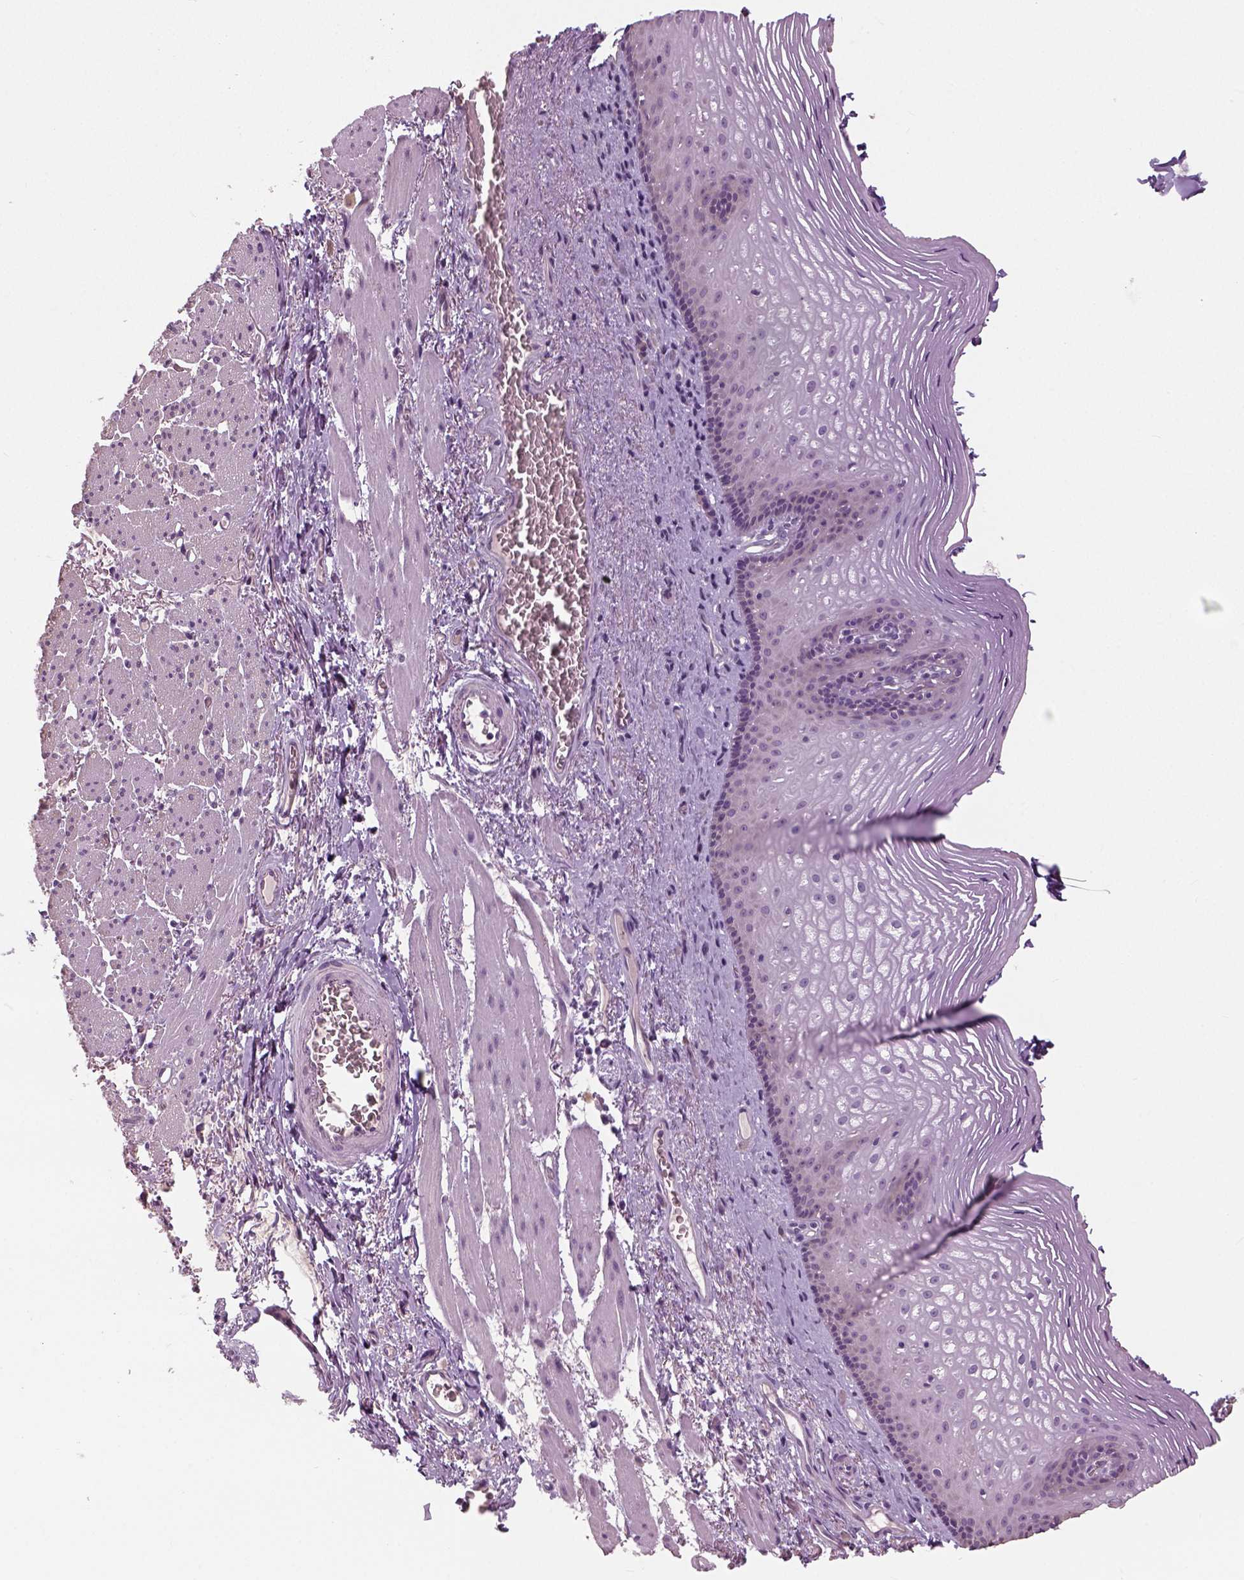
{"staining": {"intensity": "negative", "quantity": "none", "location": "none"}, "tissue": "esophagus", "cell_type": "Squamous epithelial cells", "image_type": "normal", "snomed": [{"axis": "morphology", "description": "Normal tissue, NOS"}, {"axis": "topography", "description": "Esophagus"}], "caption": "Esophagus stained for a protein using IHC shows no expression squamous epithelial cells.", "gene": "NECAB1", "patient": {"sex": "male", "age": 76}}